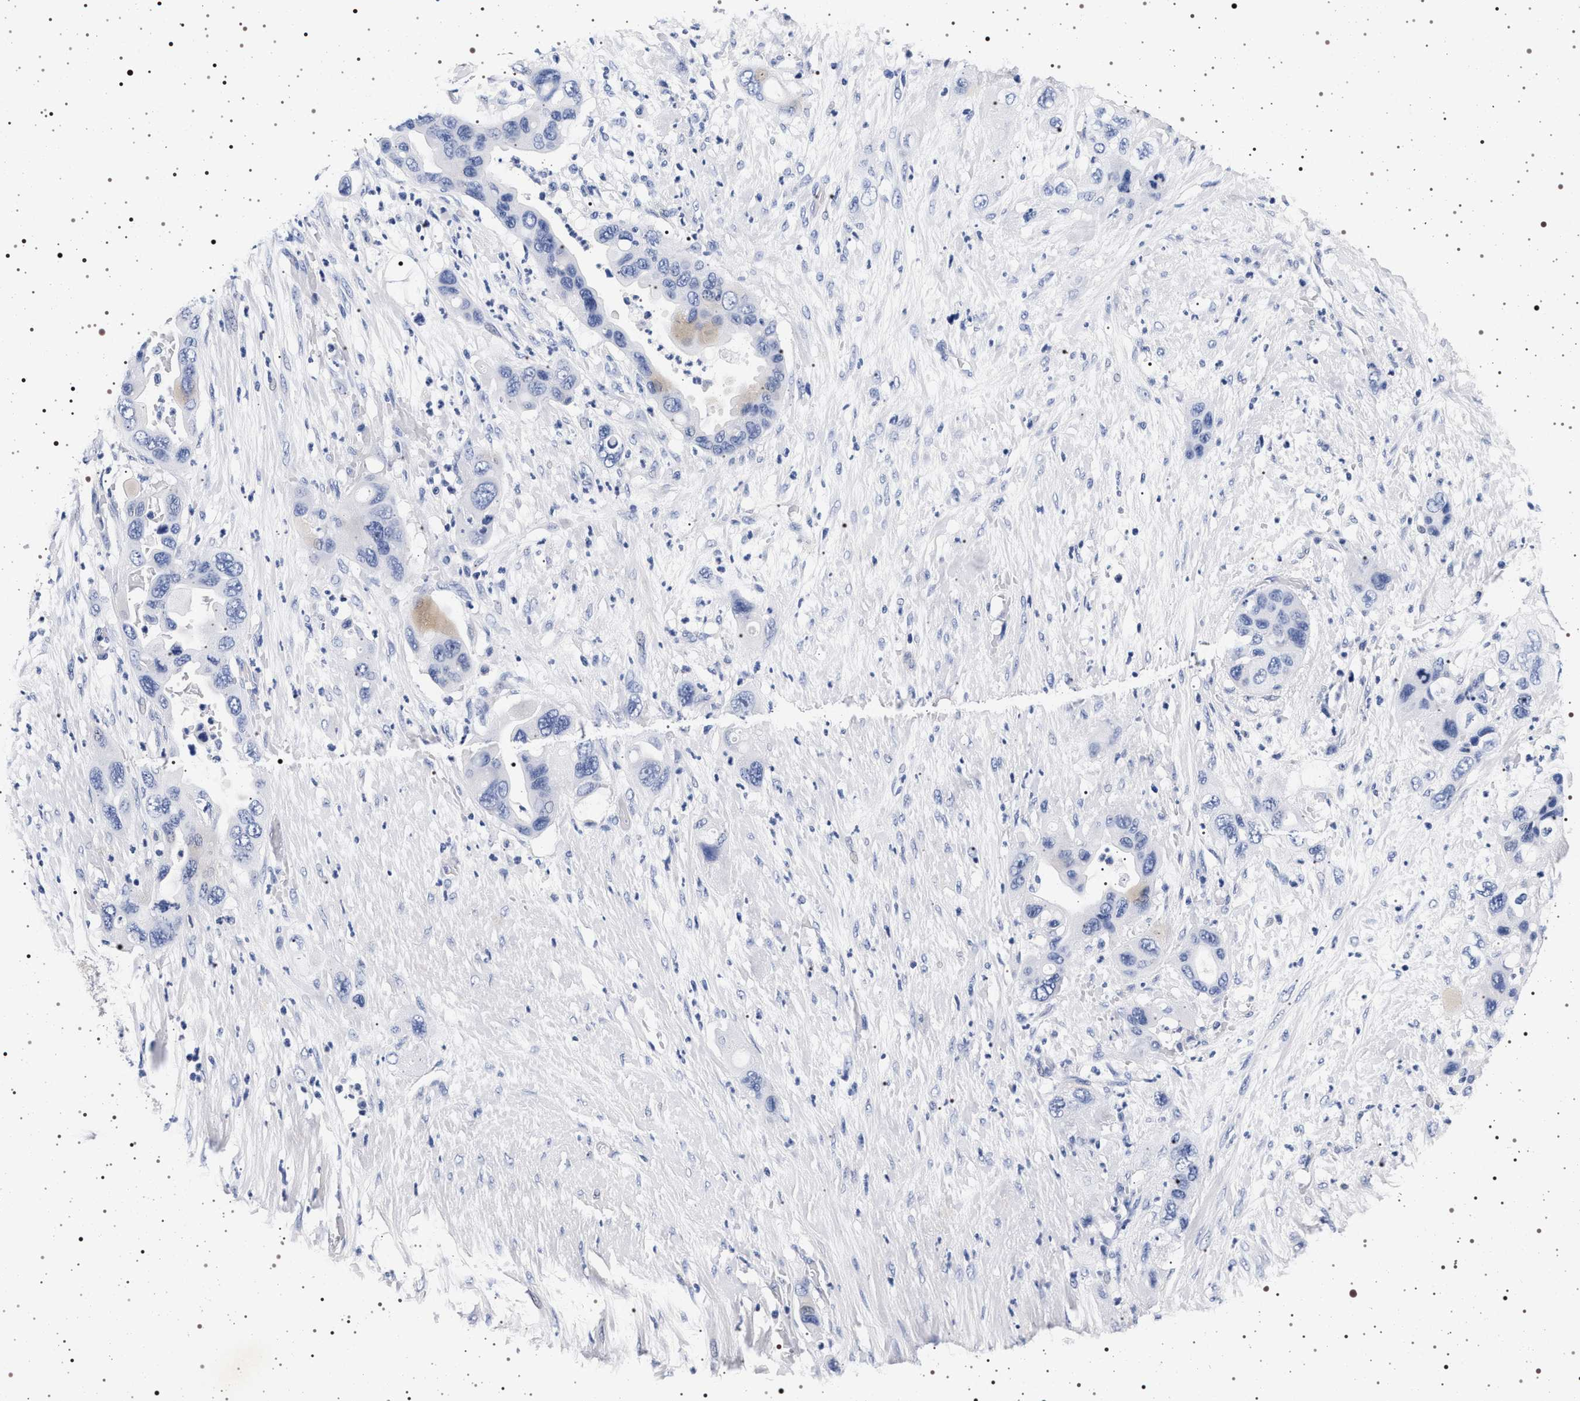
{"staining": {"intensity": "negative", "quantity": "none", "location": "none"}, "tissue": "pancreatic cancer", "cell_type": "Tumor cells", "image_type": "cancer", "snomed": [{"axis": "morphology", "description": "Adenocarcinoma, NOS"}, {"axis": "topography", "description": "Pancreas"}], "caption": "Immunohistochemistry (IHC) image of pancreatic adenocarcinoma stained for a protein (brown), which reveals no expression in tumor cells.", "gene": "MAPK10", "patient": {"sex": "female", "age": 71}}